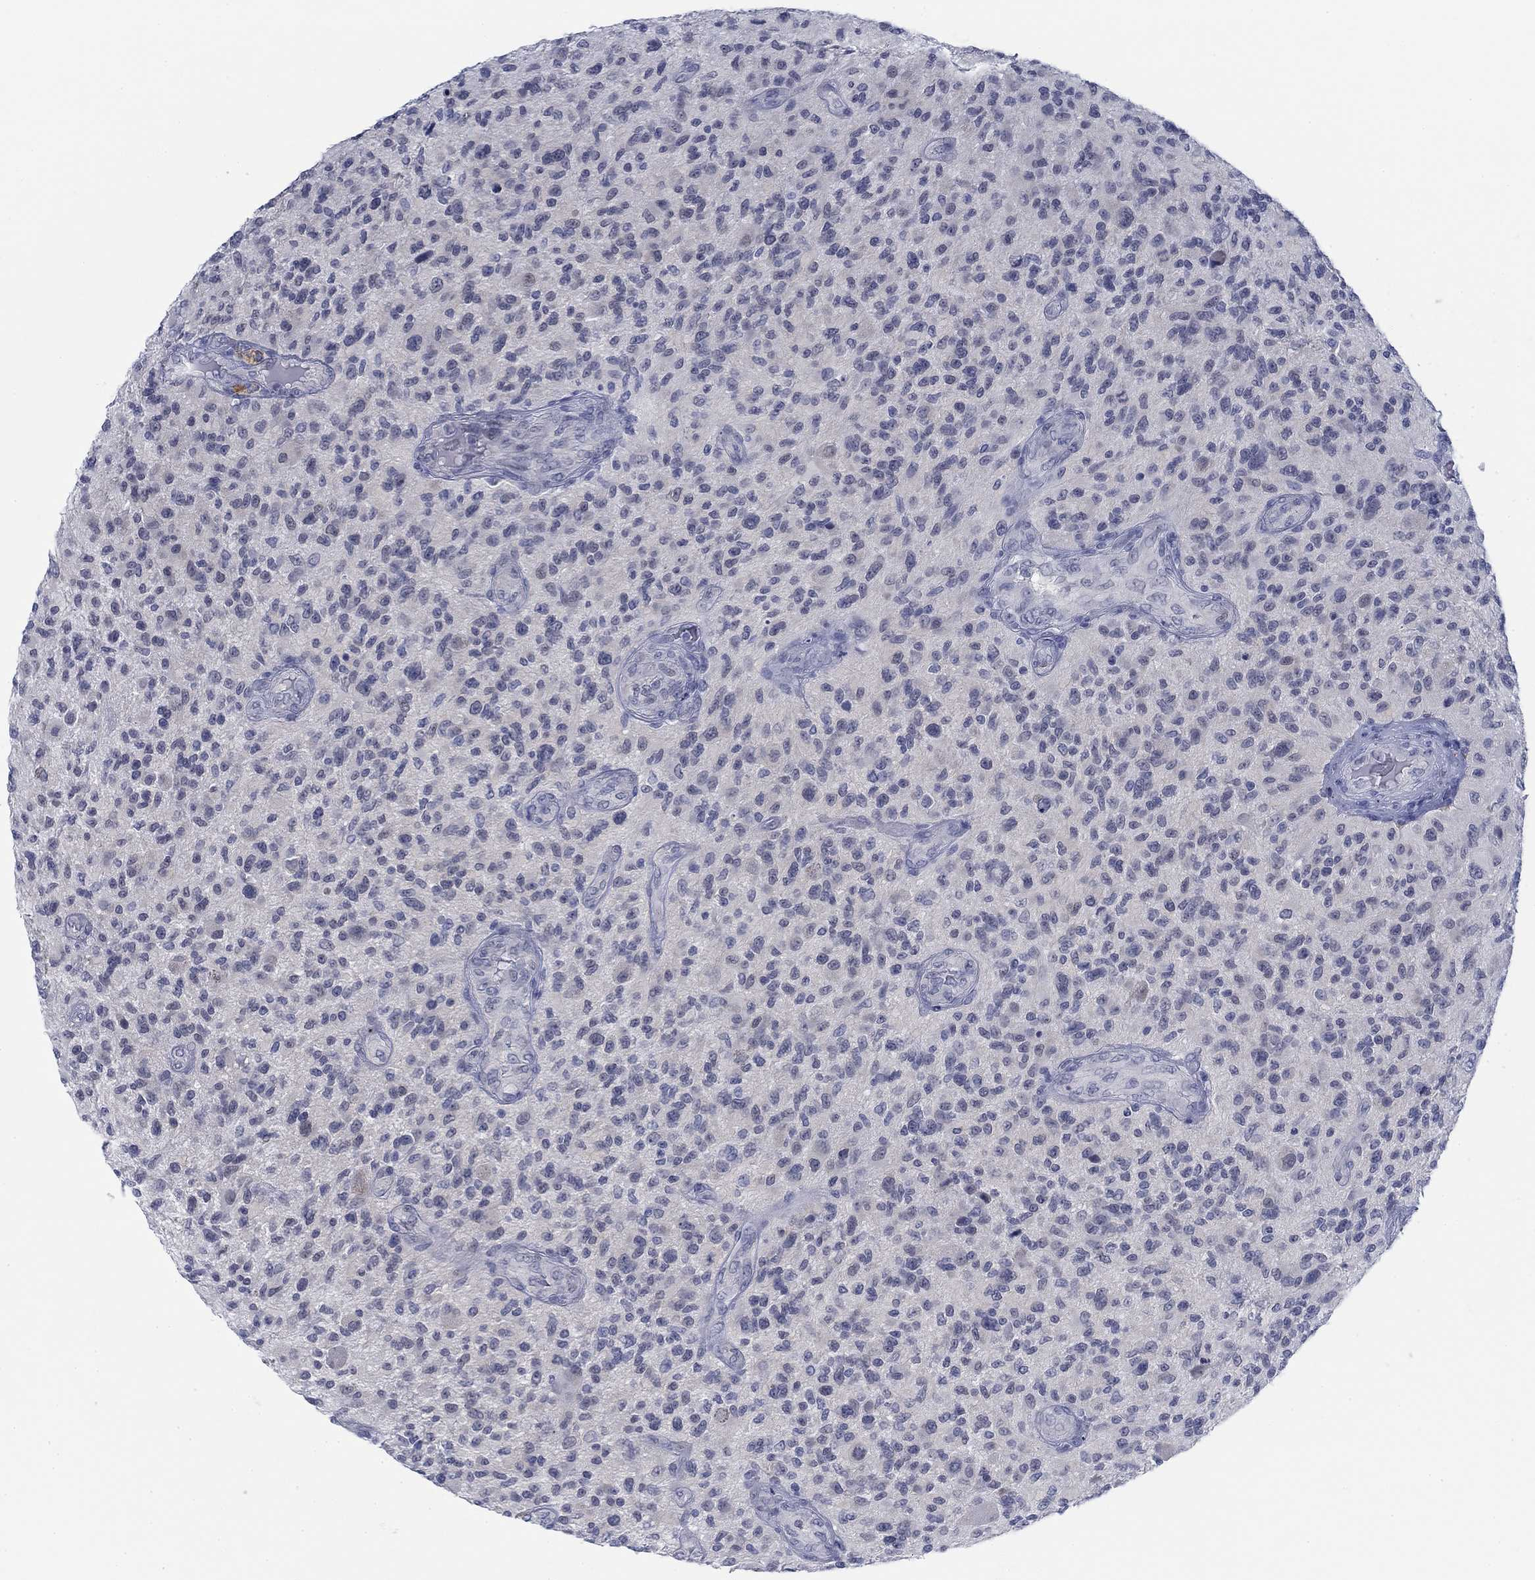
{"staining": {"intensity": "negative", "quantity": "none", "location": "none"}, "tissue": "glioma", "cell_type": "Tumor cells", "image_type": "cancer", "snomed": [{"axis": "morphology", "description": "Glioma, malignant, High grade"}, {"axis": "topography", "description": "Brain"}], "caption": "High magnification brightfield microscopy of malignant glioma (high-grade) stained with DAB (3,3'-diaminobenzidine) (brown) and counterstained with hematoxylin (blue): tumor cells show no significant staining.", "gene": "DNAL1", "patient": {"sex": "male", "age": 47}}